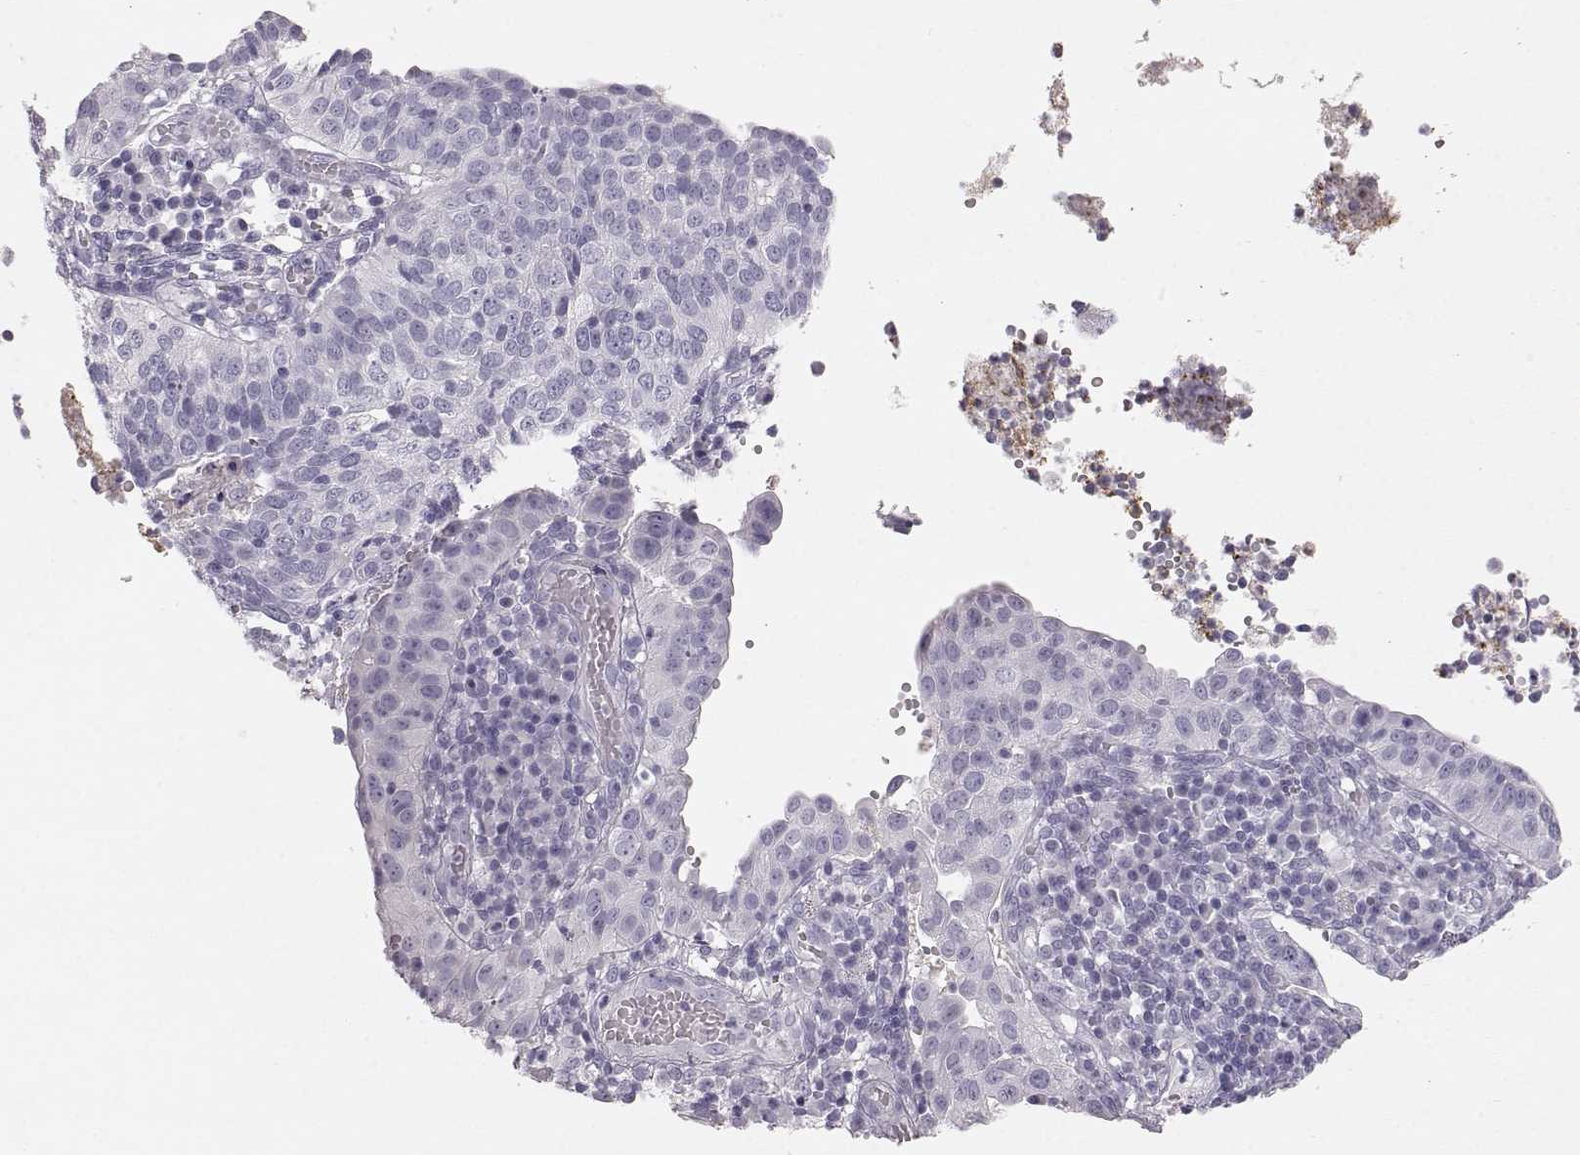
{"staining": {"intensity": "negative", "quantity": "none", "location": "none"}, "tissue": "cervical cancer", "cell_type": "Tumor cells", "image_type": "cancer", "snomed": [{"axis": "morphology", "description": "Squamous cell carcinoma, NOS"}, {"axis": "topography", "description": "Cervix"}], "caption": "A photomicrograph of human squamous cell carcinoma (cervical) is negative for staining in tumor cells. (Stains: DAB (3,3'-diaminobenzidine) IHC with hematoxylin counter stain, Microscopy: brightfield microscopy at high magnification).", "gene": "KRTAP16-1", "patient": {"sex": "female", "age": 39}}